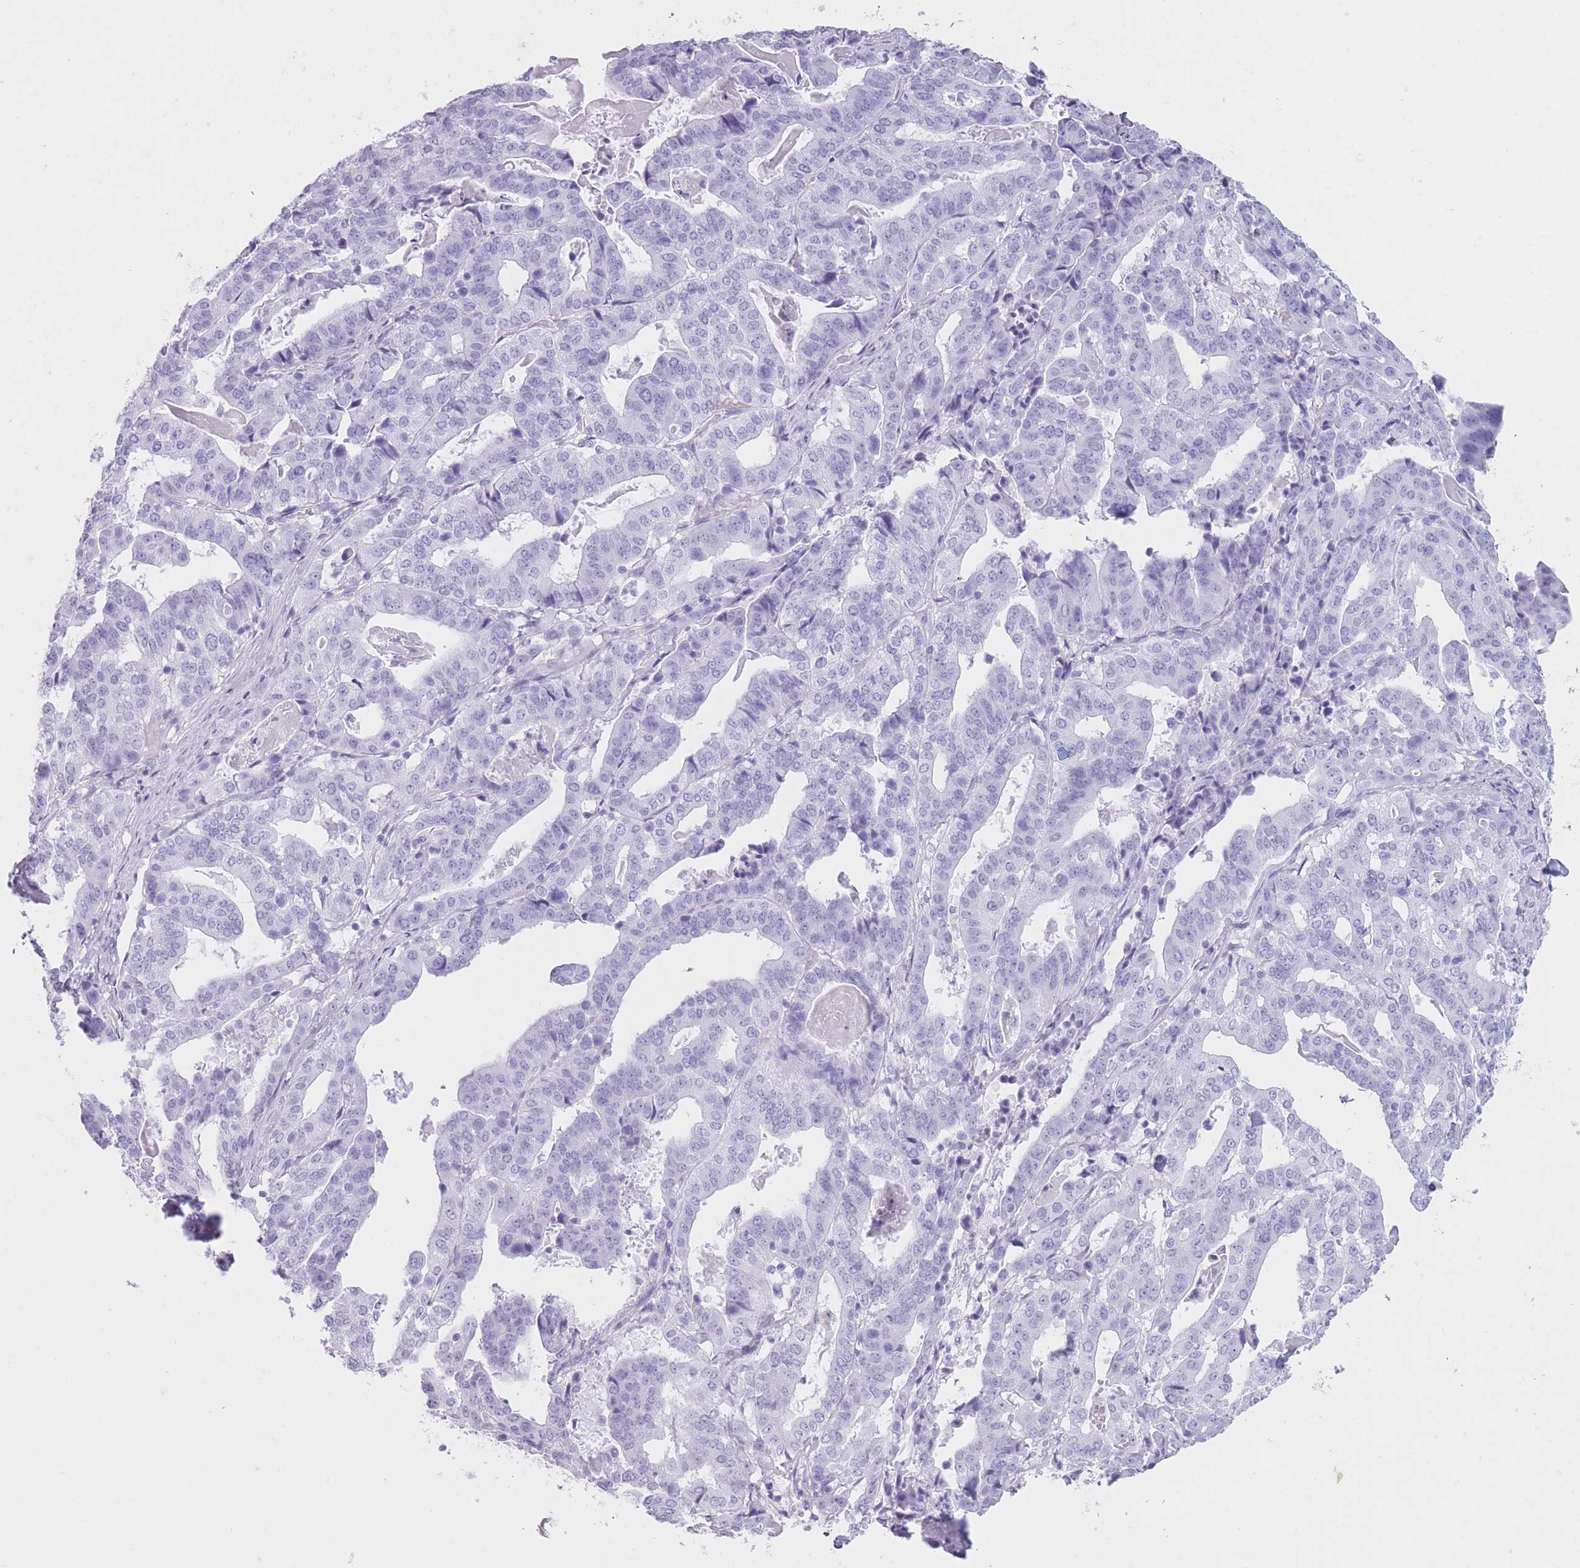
{"staining": {"intensity": "negative", "quantity": "none", "location": "none"}, "tissue": "stomach cancer", "cell_type": "Tumor cells", "image_type": "cancer", "snomed": [{"axis": "morphology", "description": "Adenocarcinoma, NOS"}, {"axis": "topography", "description": "Stomach"}], "caption": "Protein analysis of stomach cancer (adenocarcinoma) demonstrates no significant positivity in tumor cells.", "gene": "OR4F21", "patient": {"sex": "male", "age": 48}}